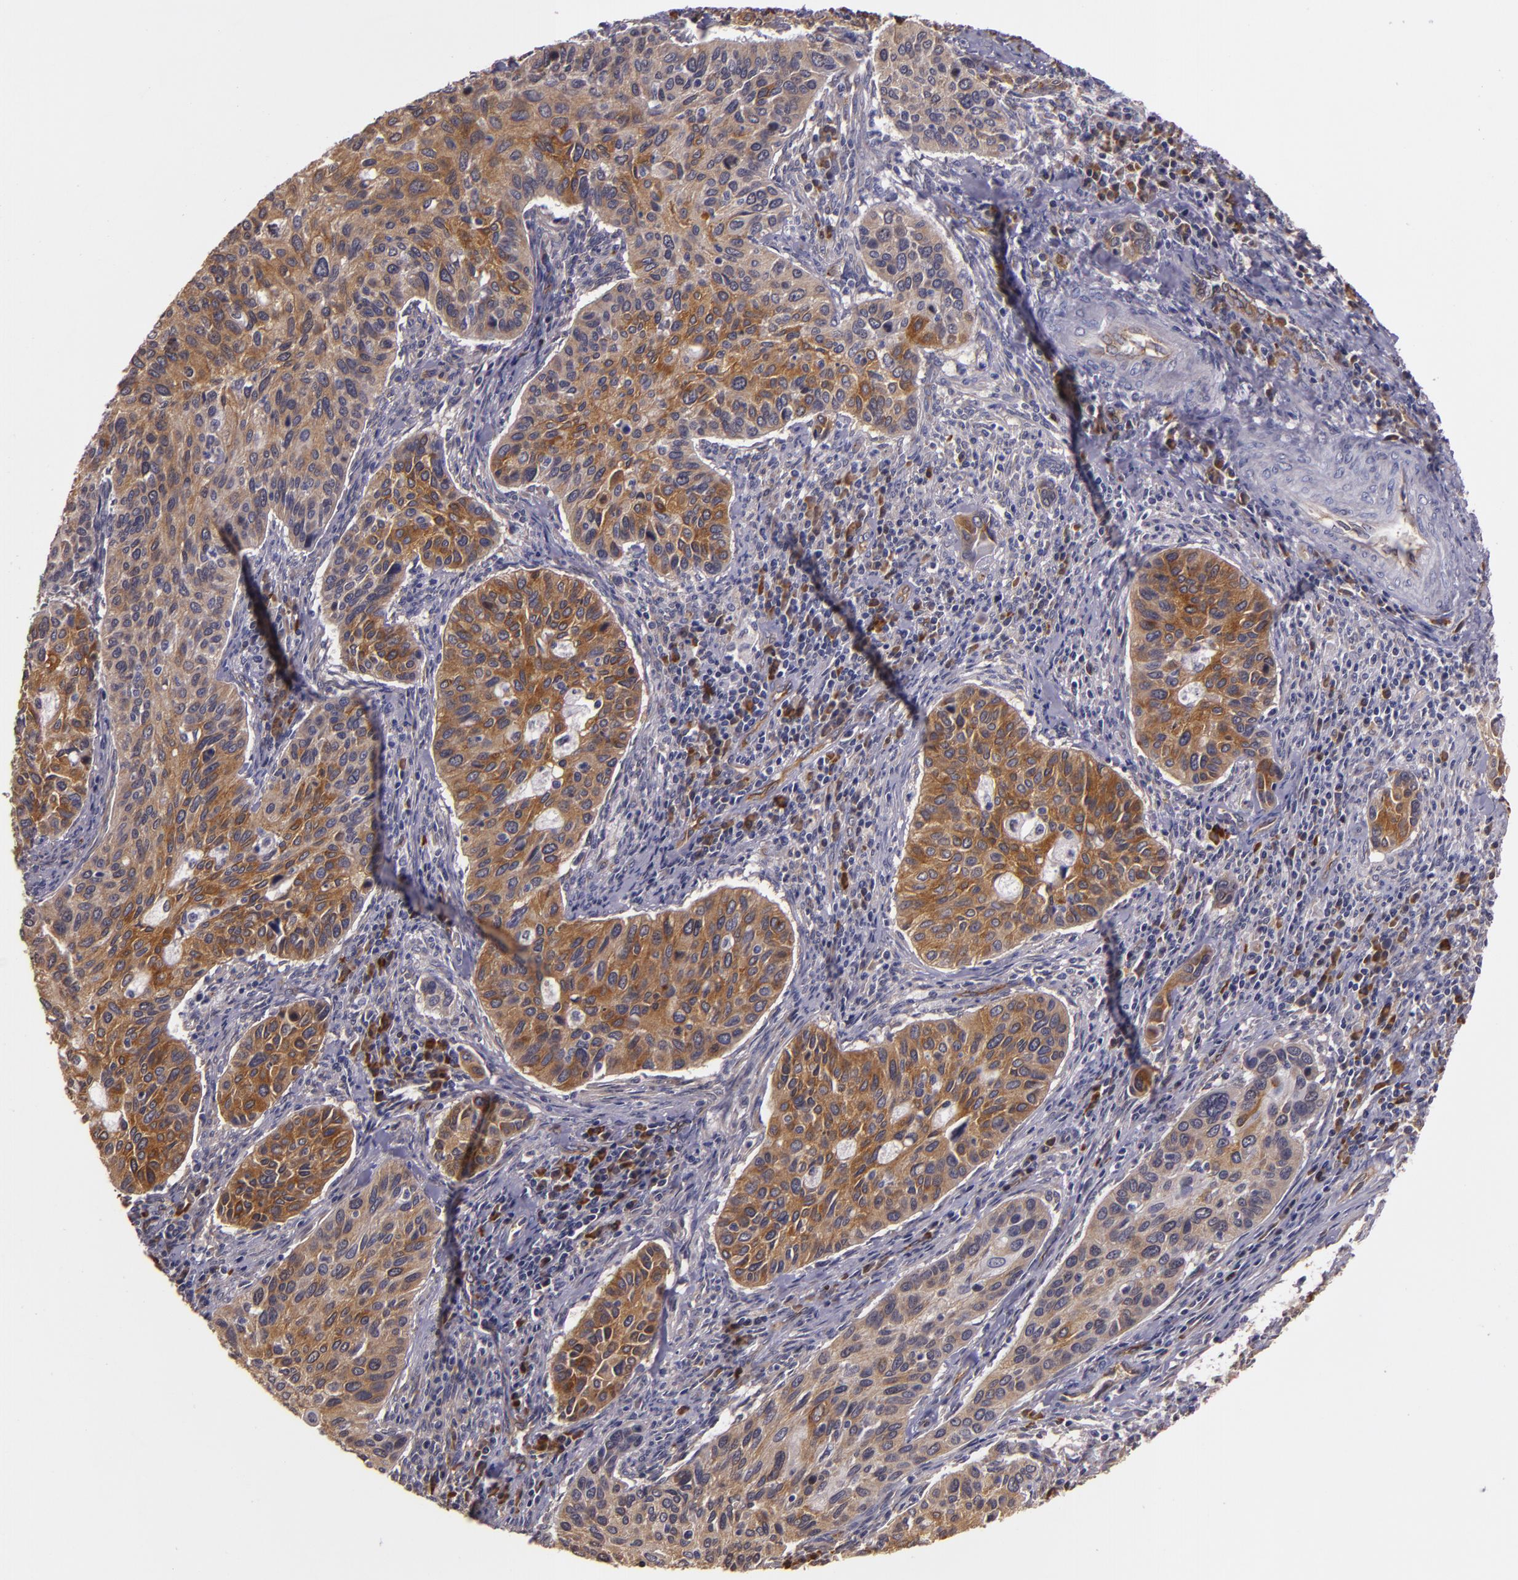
{"staining": {"intensity": "moderate", "quantity": ">75%", "location": "cytoplasmic/membranous"}, "tissue": "cervical cancer", "cell_type": "Tumor cells", "image_type": "cancer", "snomed": [{"axis": "morphology", "description": "Adenocarcinoma, NOS"}, {"axis": "topography", "description": "Cervix"}], "caption": "Immunohistochemistry (DAB (3,3'-diaminobenzidine)) staining of human cervical cancer reveals moderate cytoplasmic/membranous protein expression in about >75% of tumor cells. (Brightfield microscopy of DAB IHC at high magnification).", "gene": "SYTL4", "patient": {"sex": "female", "age": 29}}